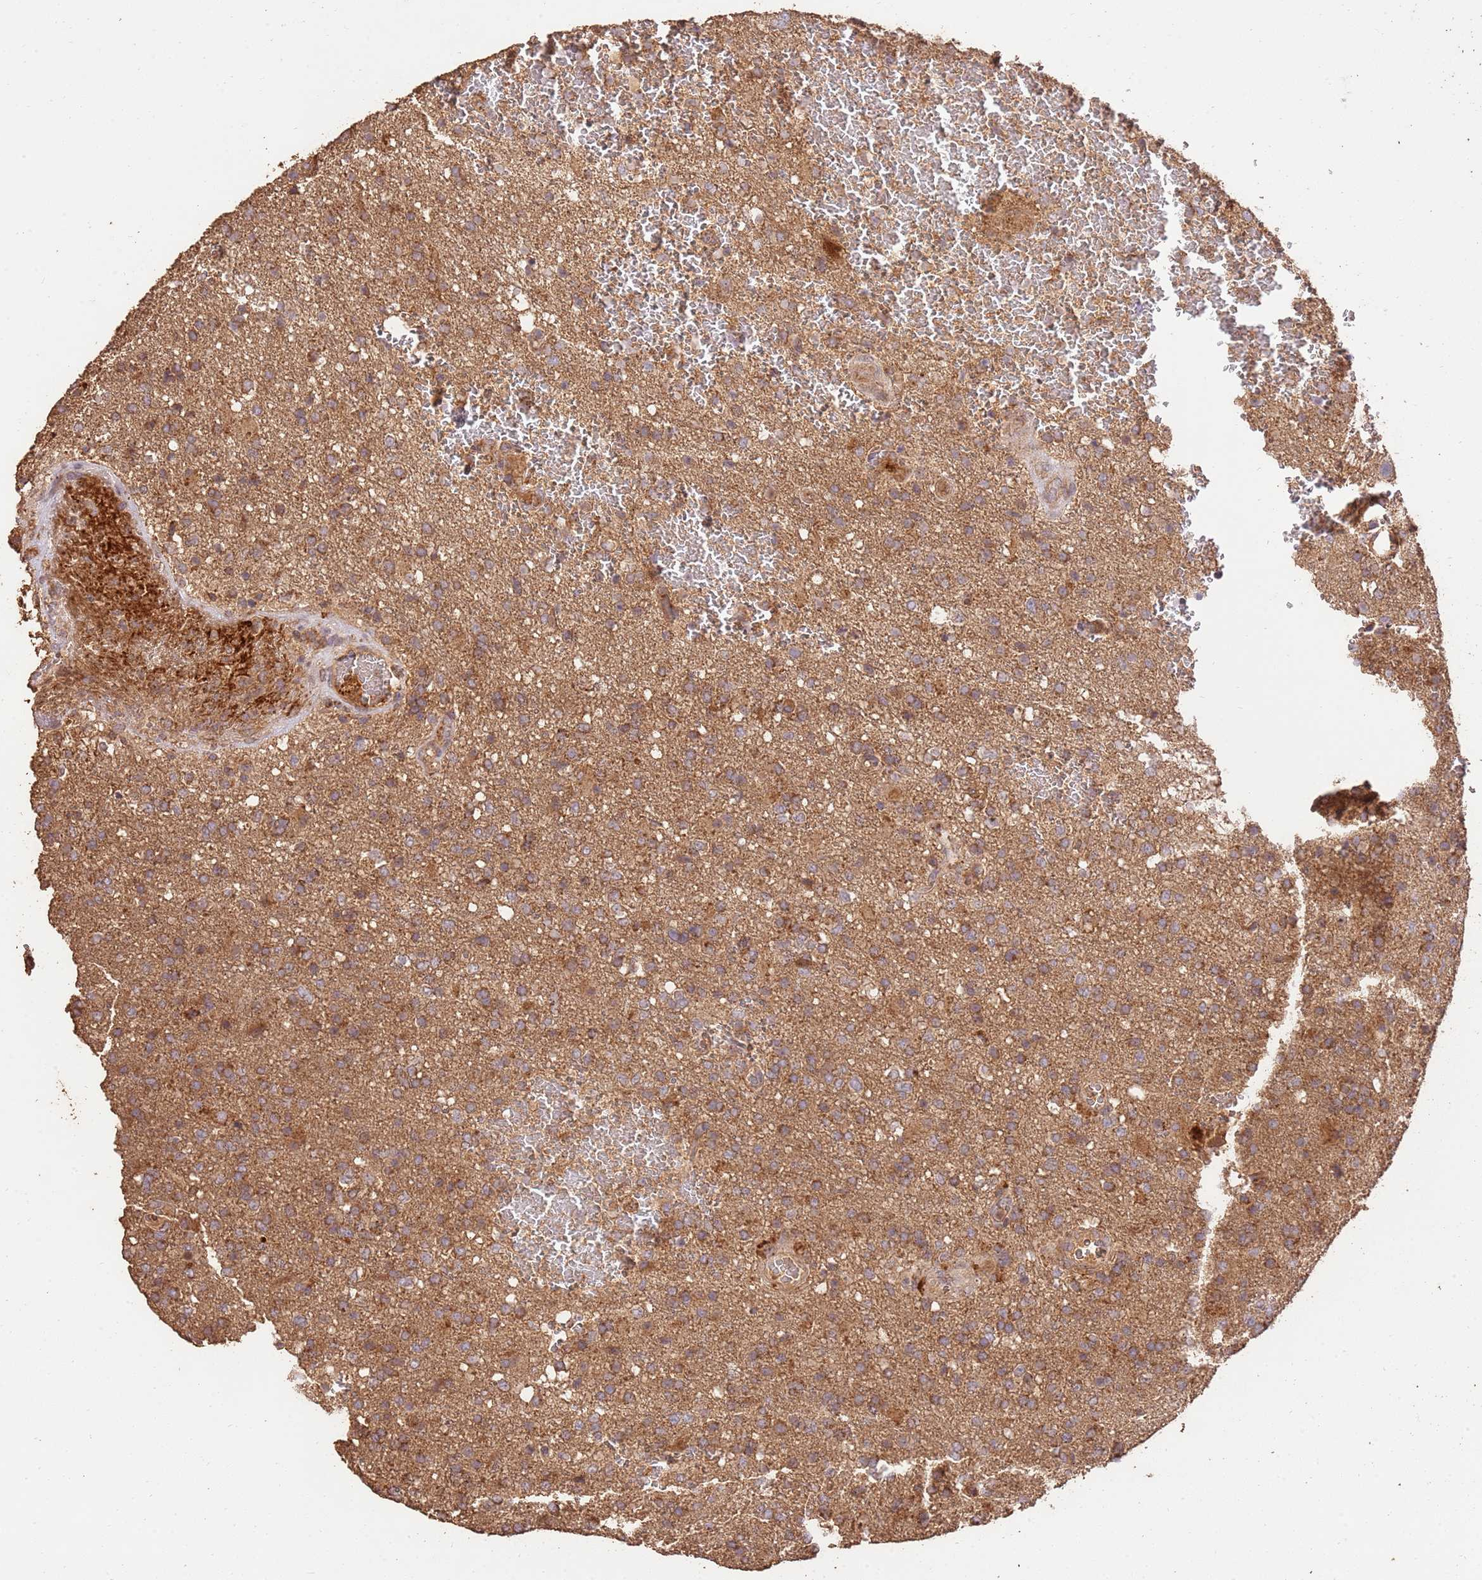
{"staining": {"intensity": "moderate", "quantity": "25%-75%", "location": "cytoplasmic/membranous"}, "tissue": "glioma", "cell_type": "Tumor cells", "image_type": "cancer", "snomed": [{"axis": "morphology", "description": "Glioma, malignant, High grade"}, {"axis": "topography", "description": "Brain"}], "caption": "The image shows staining of glioma, revealing moderate cytoplasmic/membranous protein positivity (brown color) within tumor cells.", "gene": "LRRC28", "patient": {"sex": "female", "age": 74}}